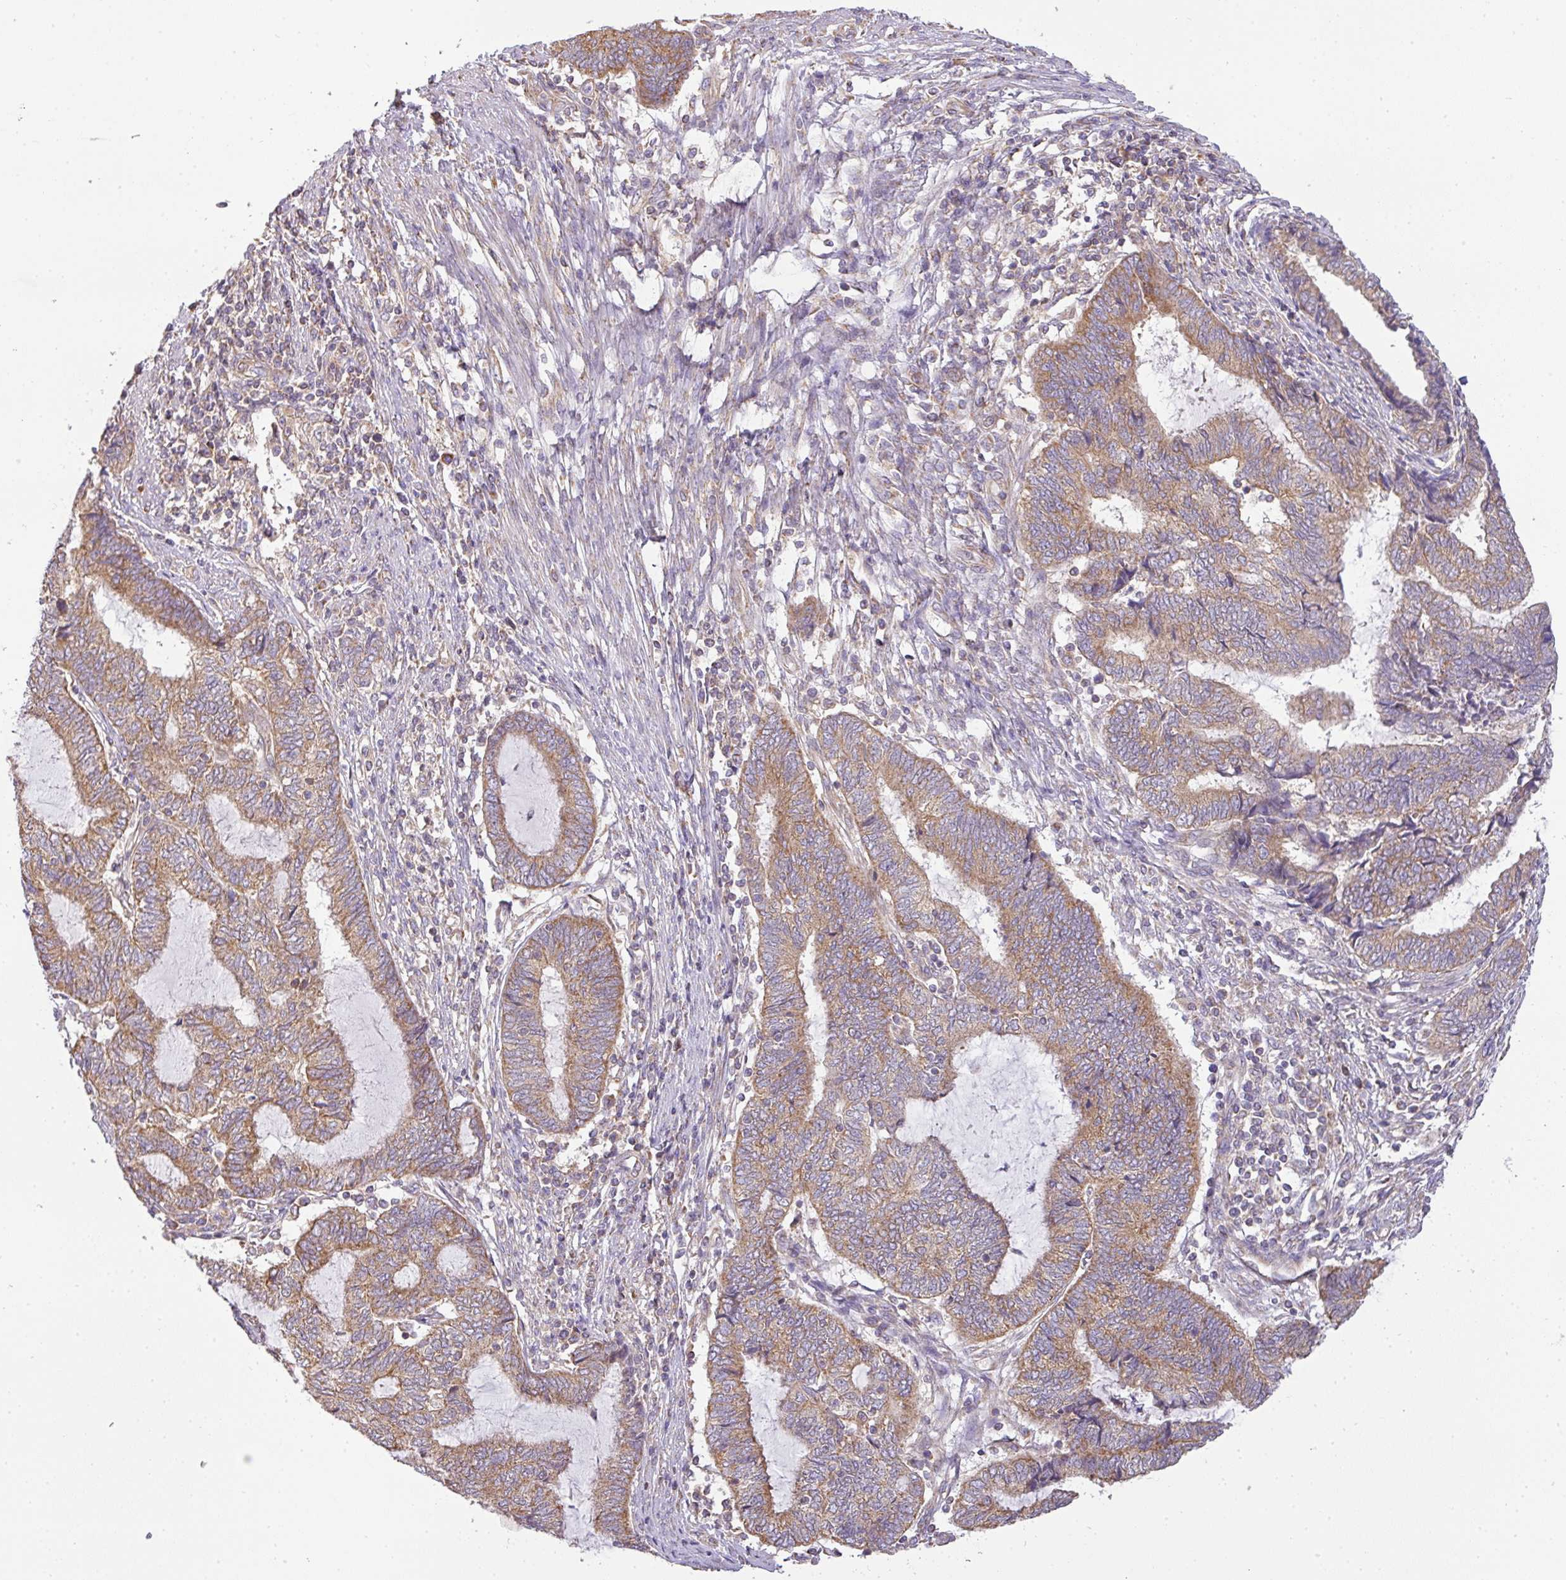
{"staining": {"intensity": "moderate", "quantity": ">75%", "location": "cytoplasmic/membranous"}, "tissue": "endometrial cancer", "cell_type": "Tumor cells", "image_type": "cancer", "snomed": [{"axis": "morphology", "description": "Adenocarcinoma, NOS"}, {"axis": "topography", "description": "Uterus"}, {"axis": "topography", "description": "Endometrium"}], "caption": "Brown immunohistochemical staining in endometrial cancer (adenocarcinoma) exhibits moderate cytoplasmic/membranous staining in about >75% of tumor cells.", "gene": "ZNF211", "patient": {"sex": "female", "age": 70}}